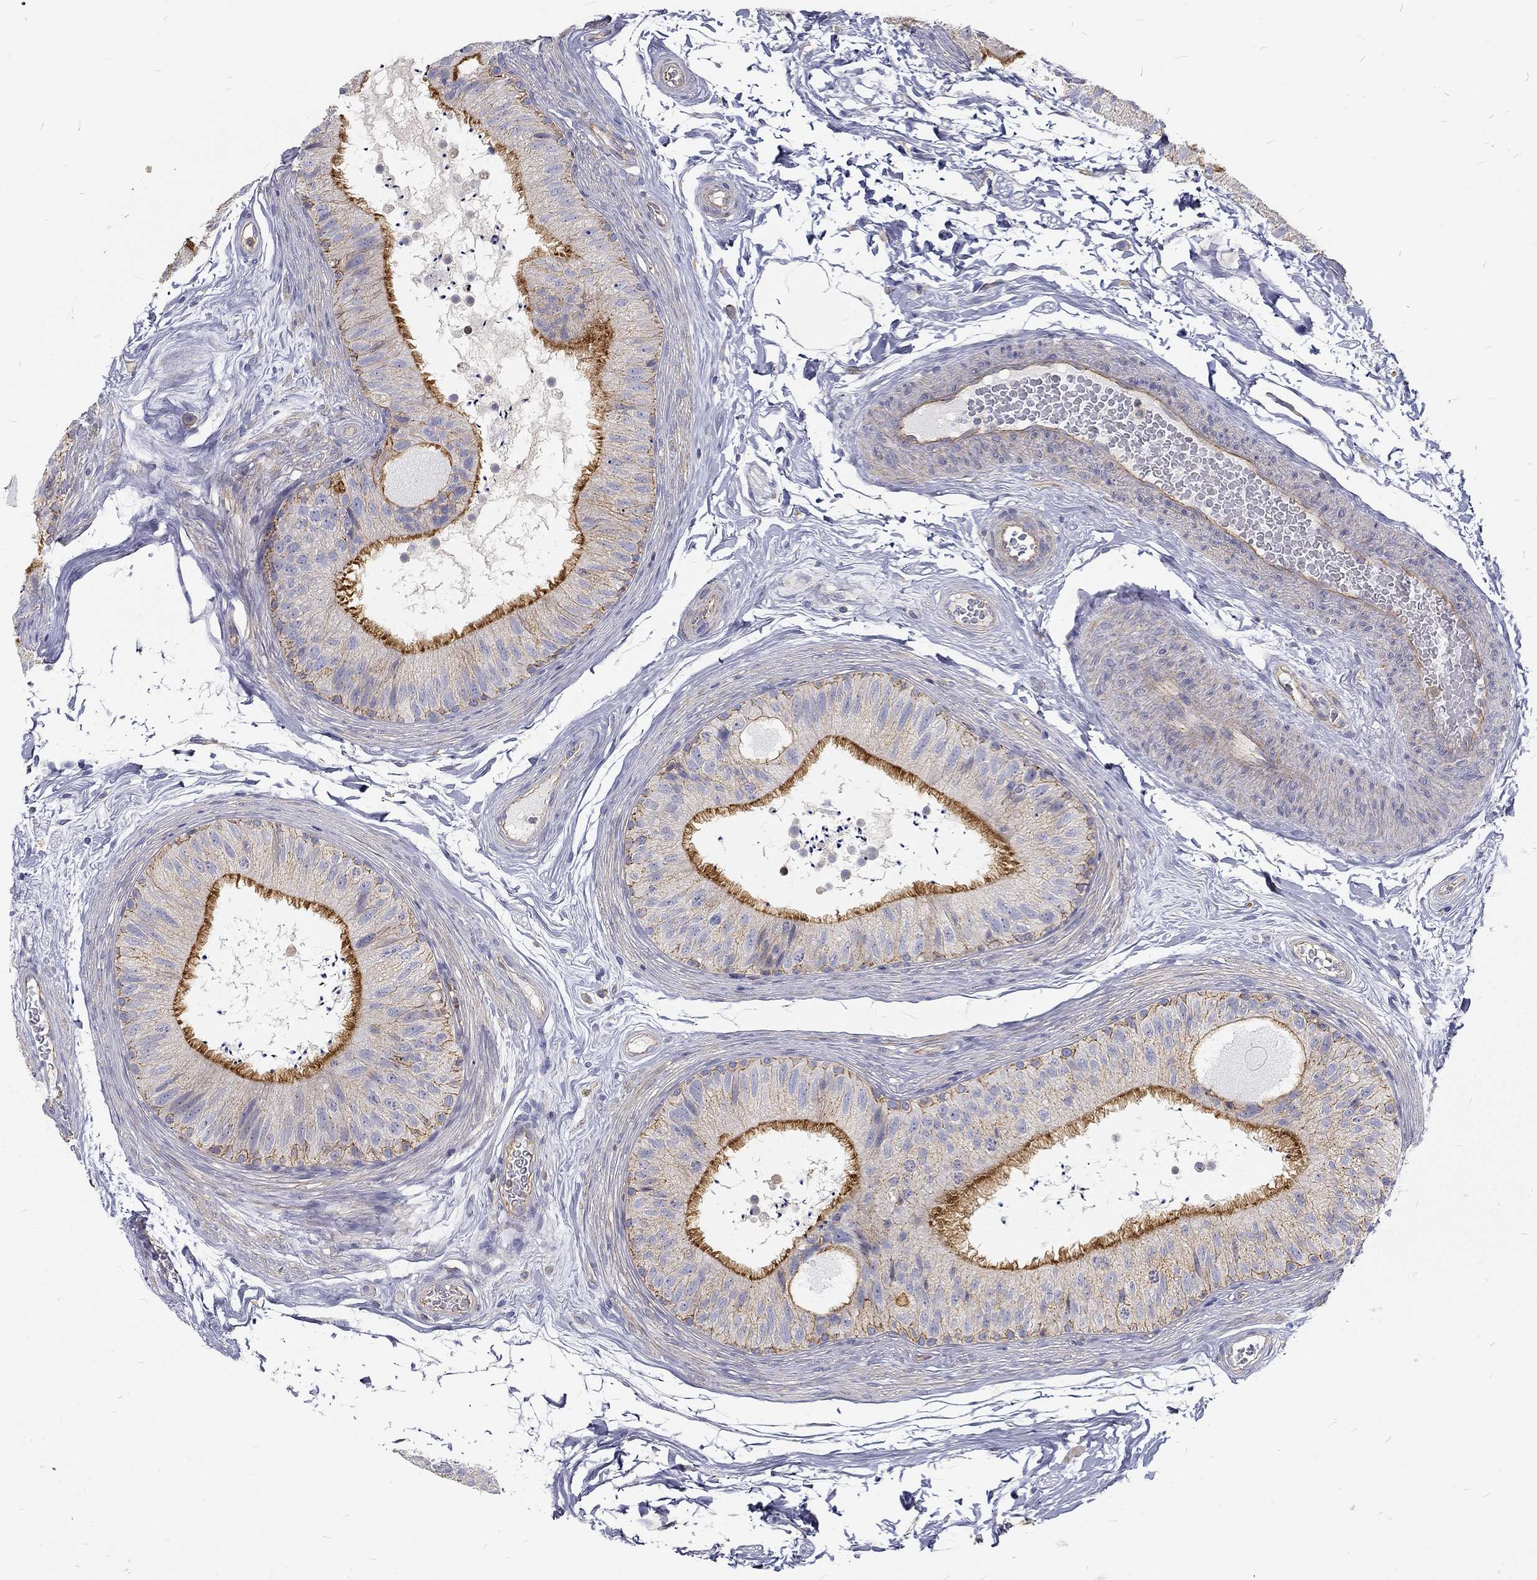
{"staining": {"intensity": "strong", "quantity": "25%-75%", "location": "cytoplasmic/membranous"}, "tissue": "epididymis", "cell_type": "Glandular cells", "image_type": "normal", "snomed": [{"axis": "morphology", "description": "Normal tissue, NOS"}, {"axis": "topography", "description": "Epididymis"}], "caption": "Immunohistochemical staining of benign human epididymis exhibits 25%-75% levels of strong cytoplasmic/membranous protein expression in about 25%-75% of glandular cells. The staining is performed using DAB (3,3'-diaminobenzidine) brown chromogen to label protein expression. The nuclei are counter-stained blue using hematoxylin.", "gene": "MTMR11", "patient": {"sex": "male", "age": 32}}